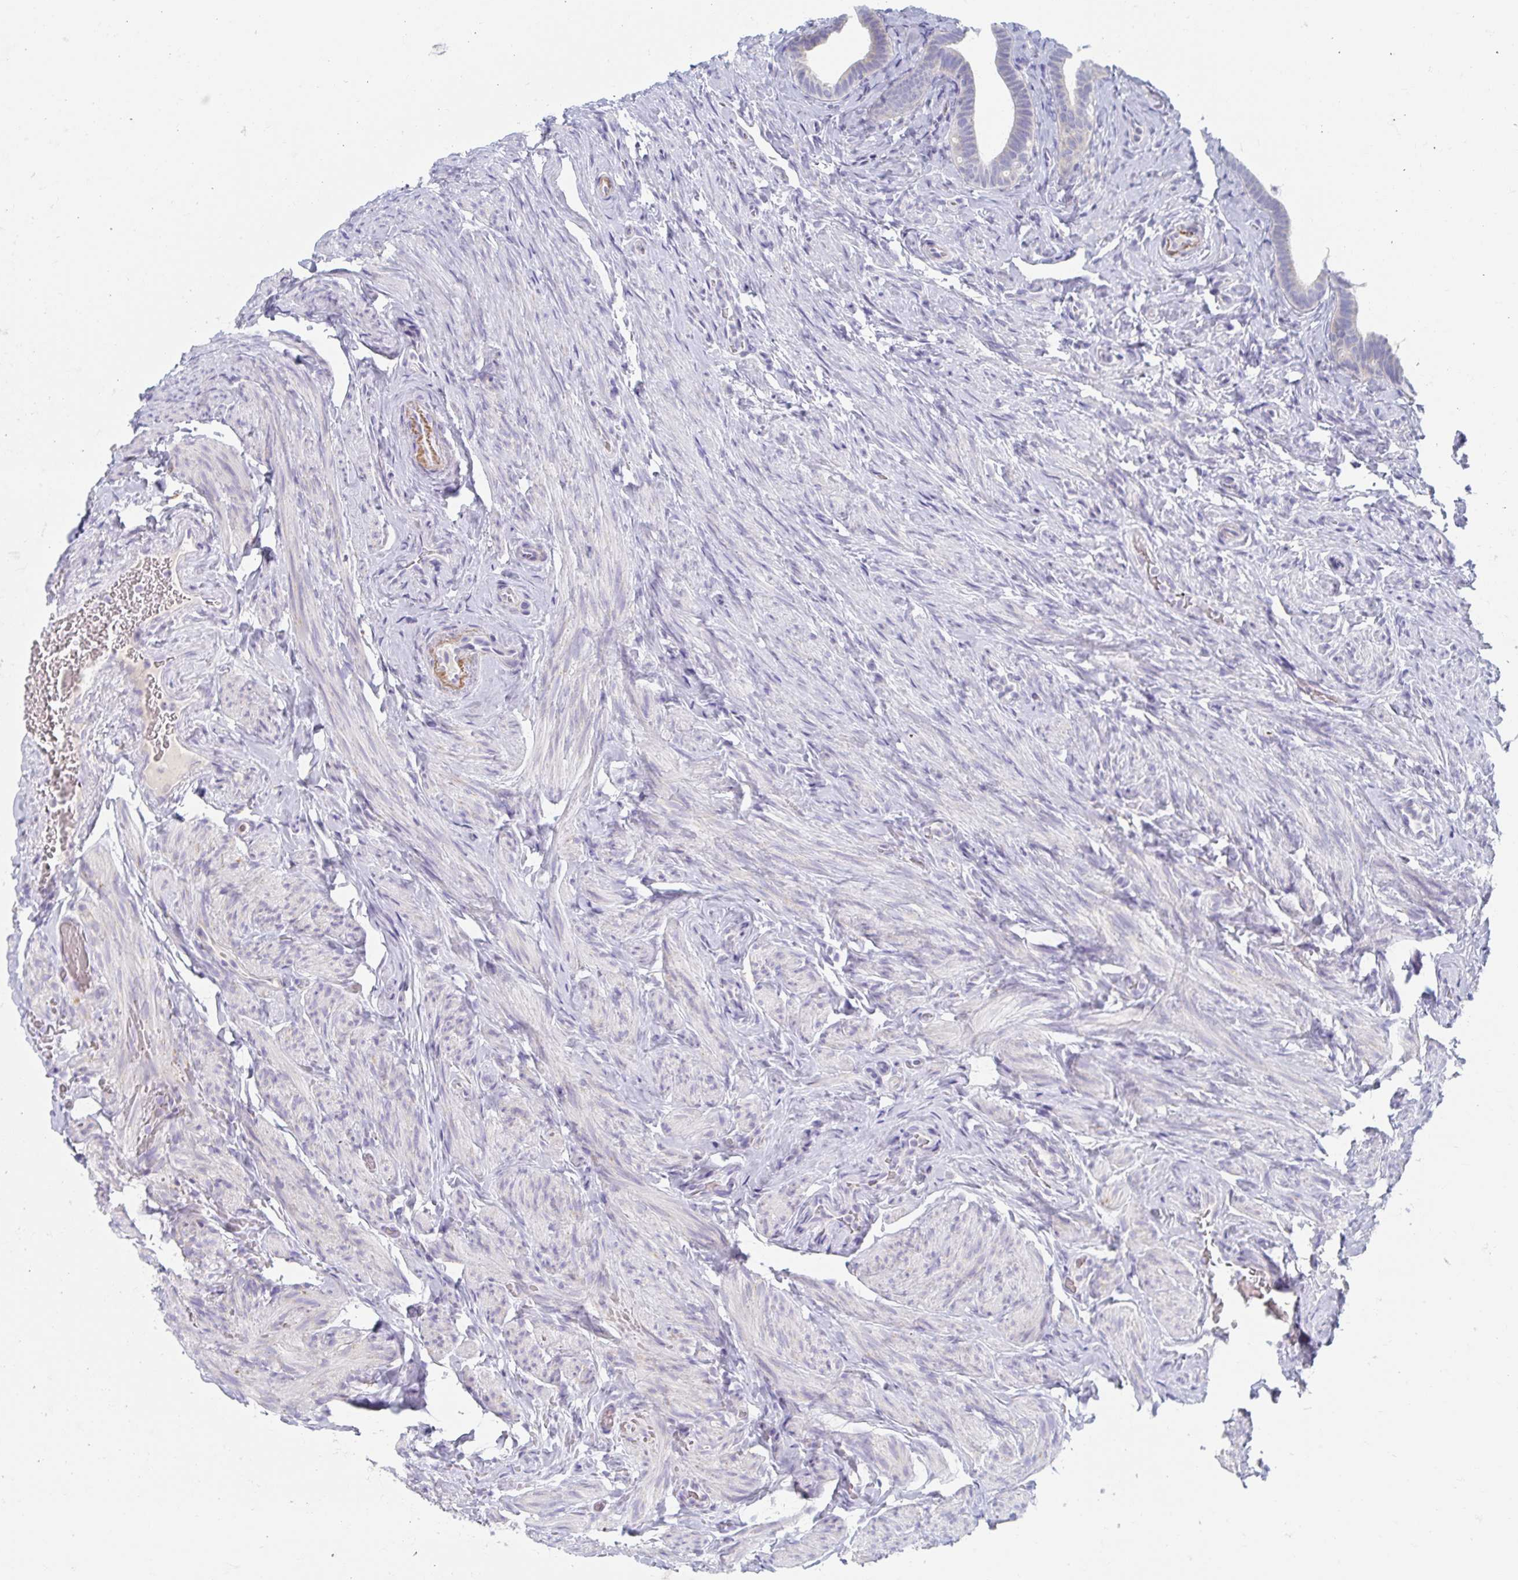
{"staining": {"intensity": "negative", "quantity": "none", "location": "none"}, "tissue": "fallopian tube", "cell_type": "Glandular cells", "image_type": "normal", "snomed": [{"axis": "morphology", "description": "Normal tissue, NOS"}, {"axis": "topography", "description": "Fallopian tube"}], "caption": "IHC micrograph of benign fallopian tube: human fallopian tube stained with DAB shows no significant protein expression in glandular cells. (Brightfield microscopy of DAB (3,3'-diaminobenzidine) immunohistochemistry at high magnification).", "gene": "MYLK2", "patient": {"sex": "female", "age": 69}}